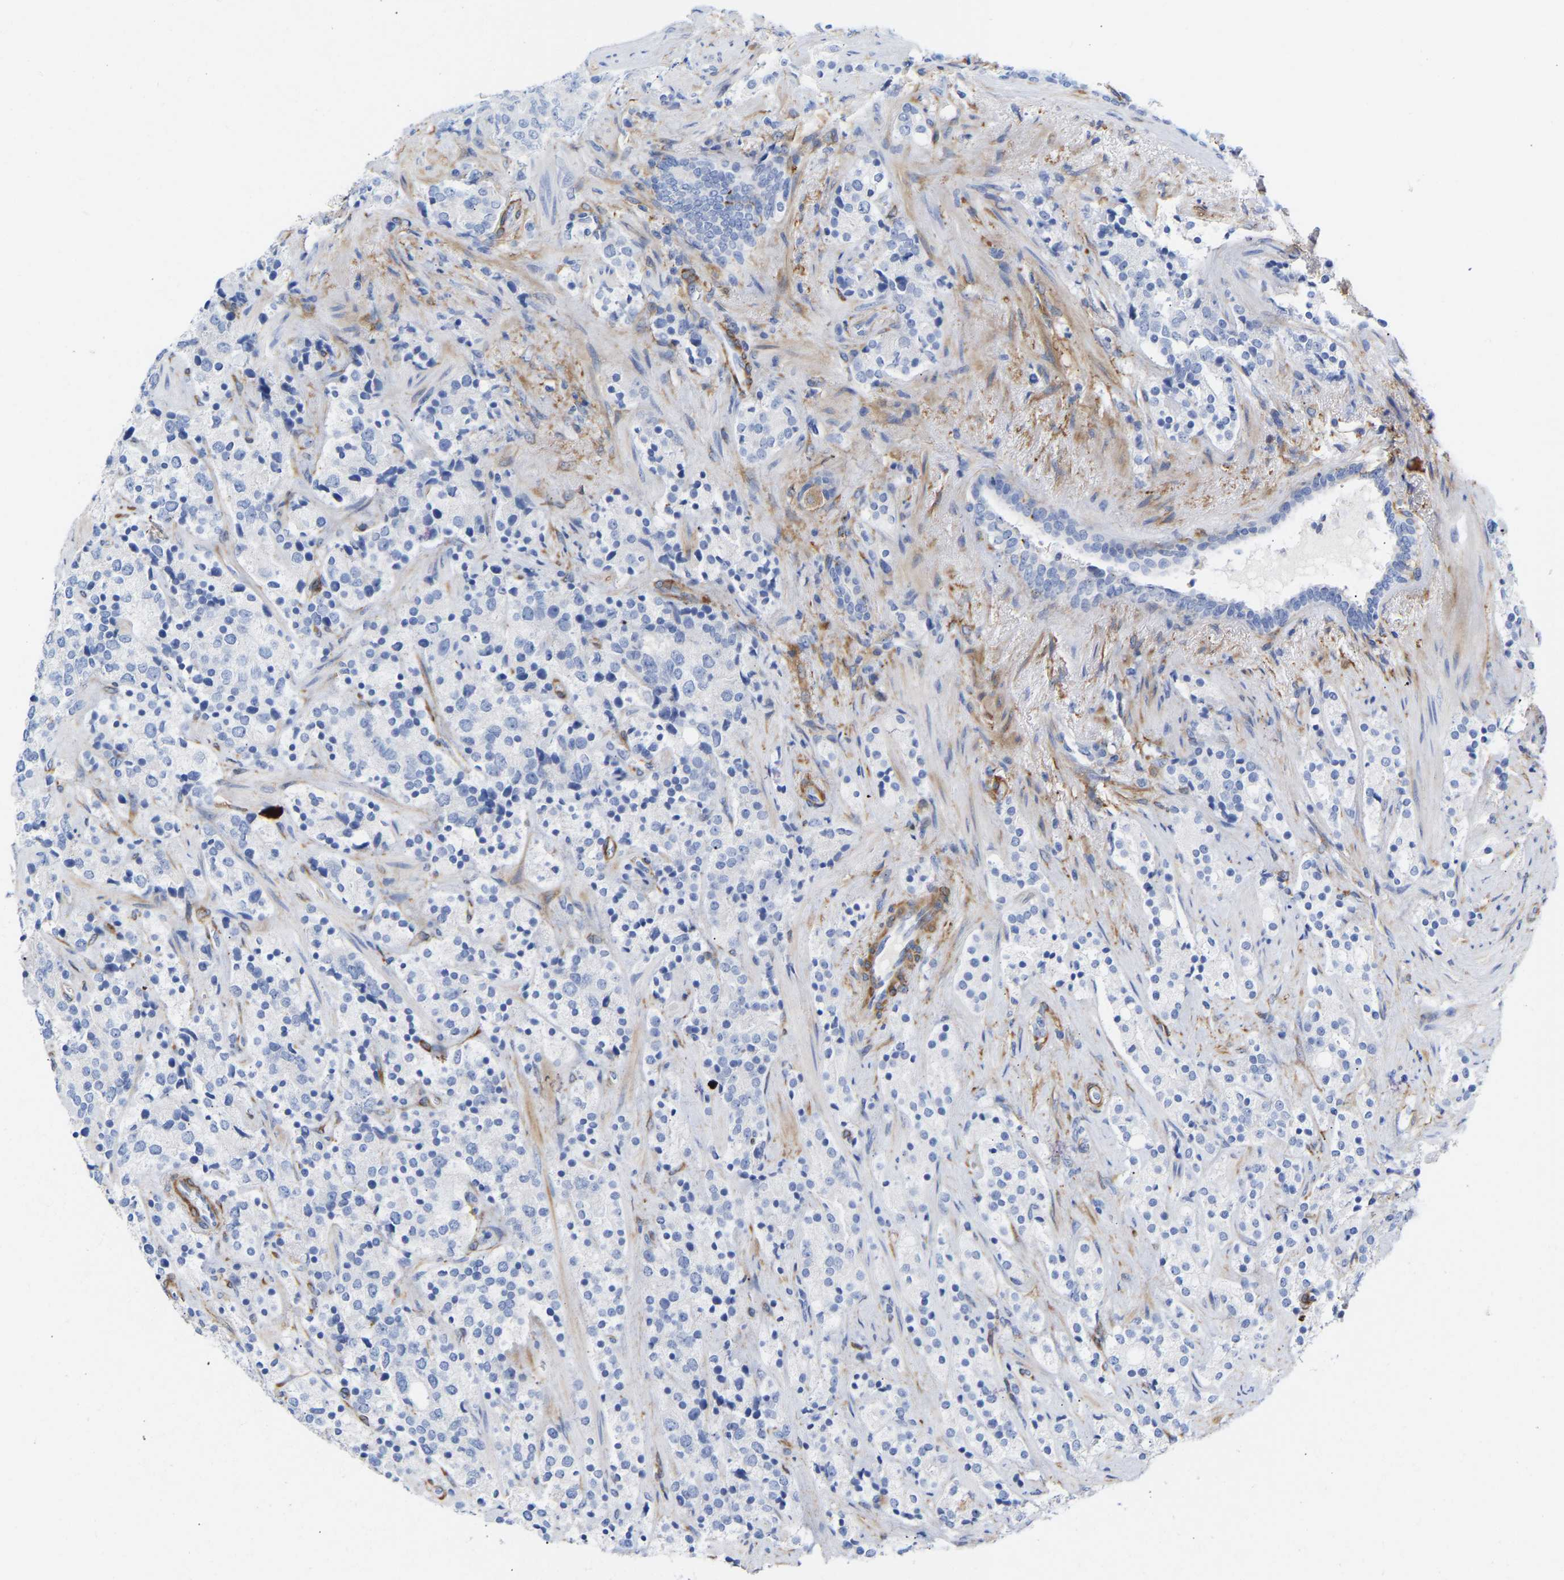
{"staining": {"intensity": "negative", "quantity": "none", "location": "none"}, "tissue": "prostate cancer", "cell_type": "Tumor cells", "image_type": "cancer", "snomed": [{"axis": "morphology", "description": "Adenocarcinoma, High grade"}, {"axis": "topography", "description": "Prostate"}], "caption": "Protein analysis of prostate cancer (adenocarcinoma (high-grade)) reveals no significant staining in tumor cells.", "gene": "AMPH", "patient": {"sex": "male", "age": 71}}